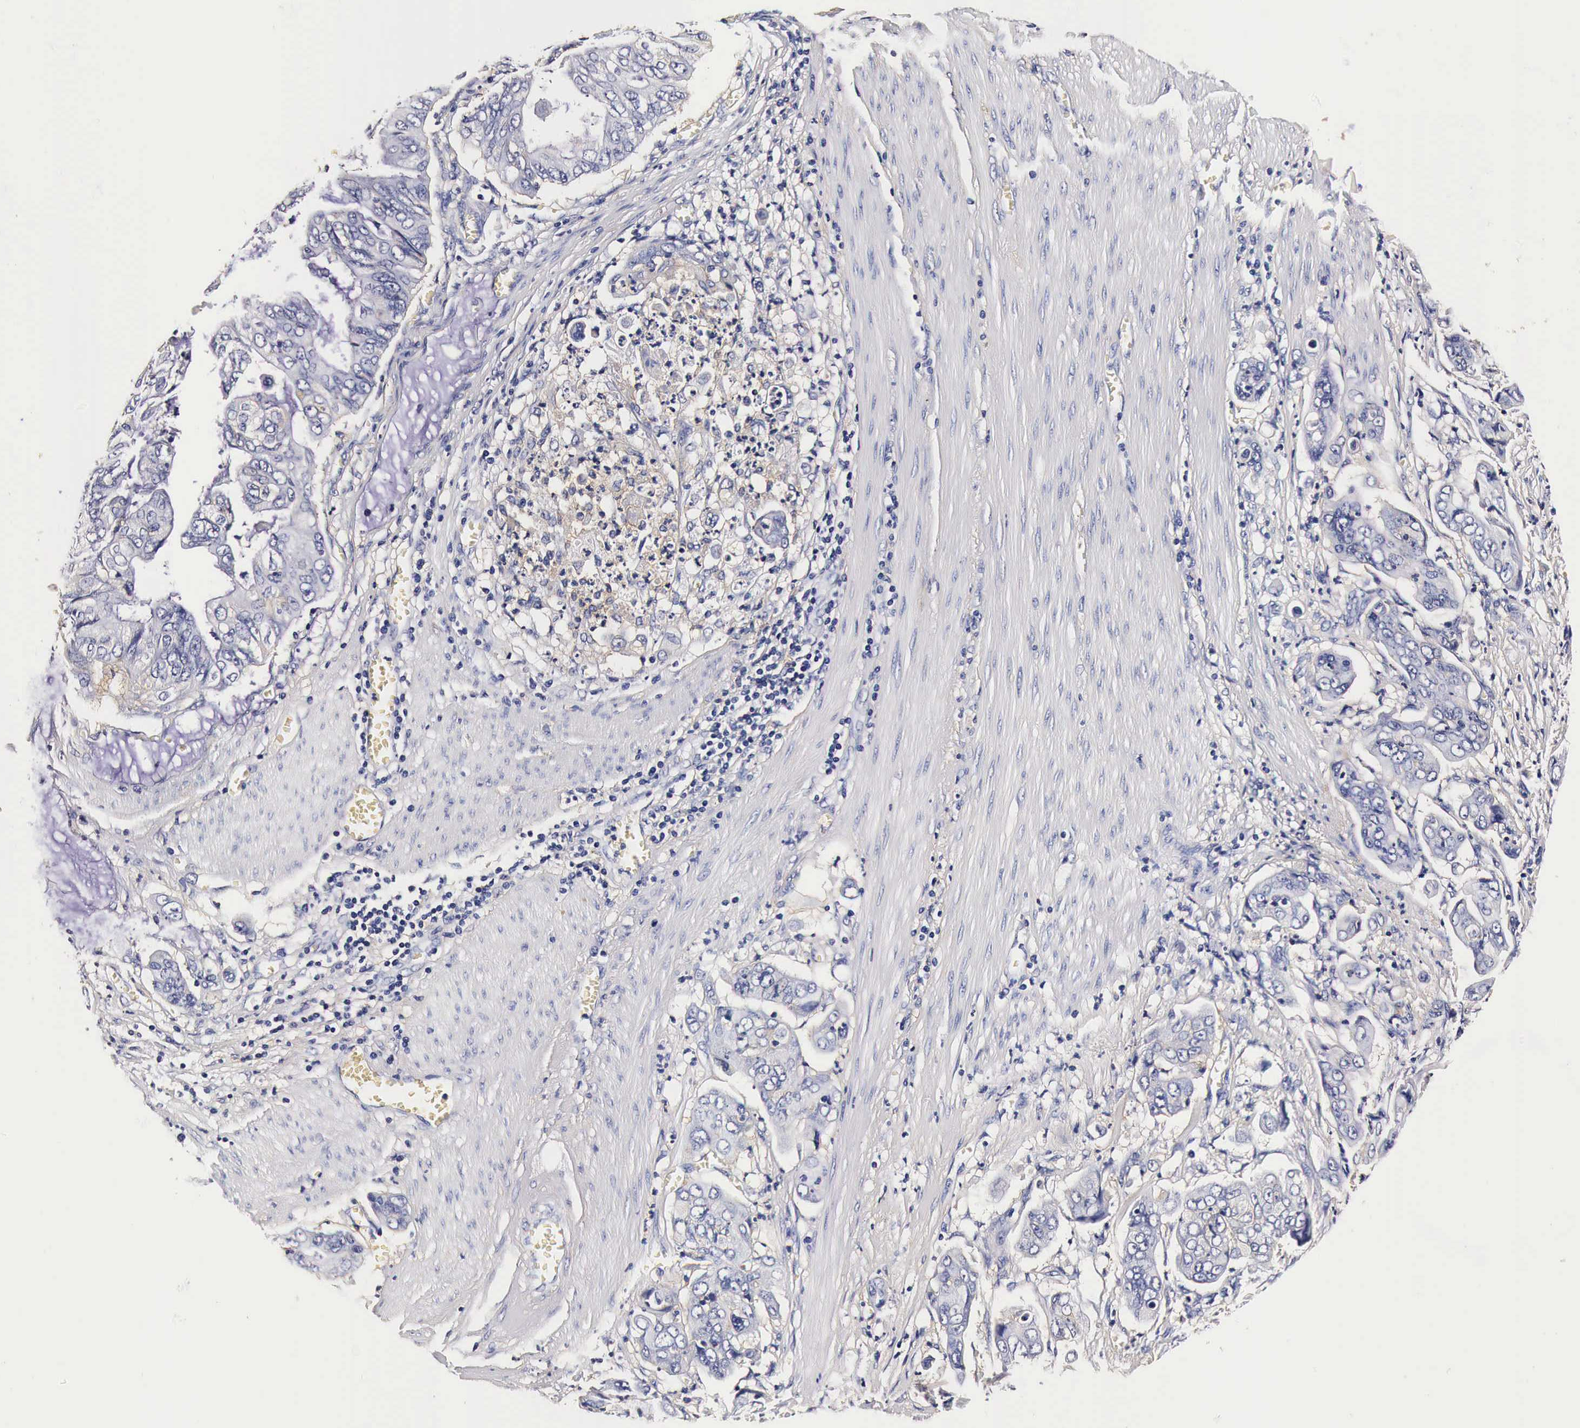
{"staining": {"intensity": "weak", "quantity": "<25%", "location": "cytoplasmic/membranous"}, "tissue": "stomach cancer", "cell_type": "Tumor cells", "image_type": "cancer", "snomed": [{"axis": "morphology", "description": "Adenocarcinoma, NOS"}, {"axis": "topography", "description": "Stomach, upper"}], "caption": "Stomach cancer (adenocarcinoma) stained for a protein using immunohistochemistry shows no staining tumor cells.", "gene": "RP2", "patient": {"sex": "male", "age": 80}}